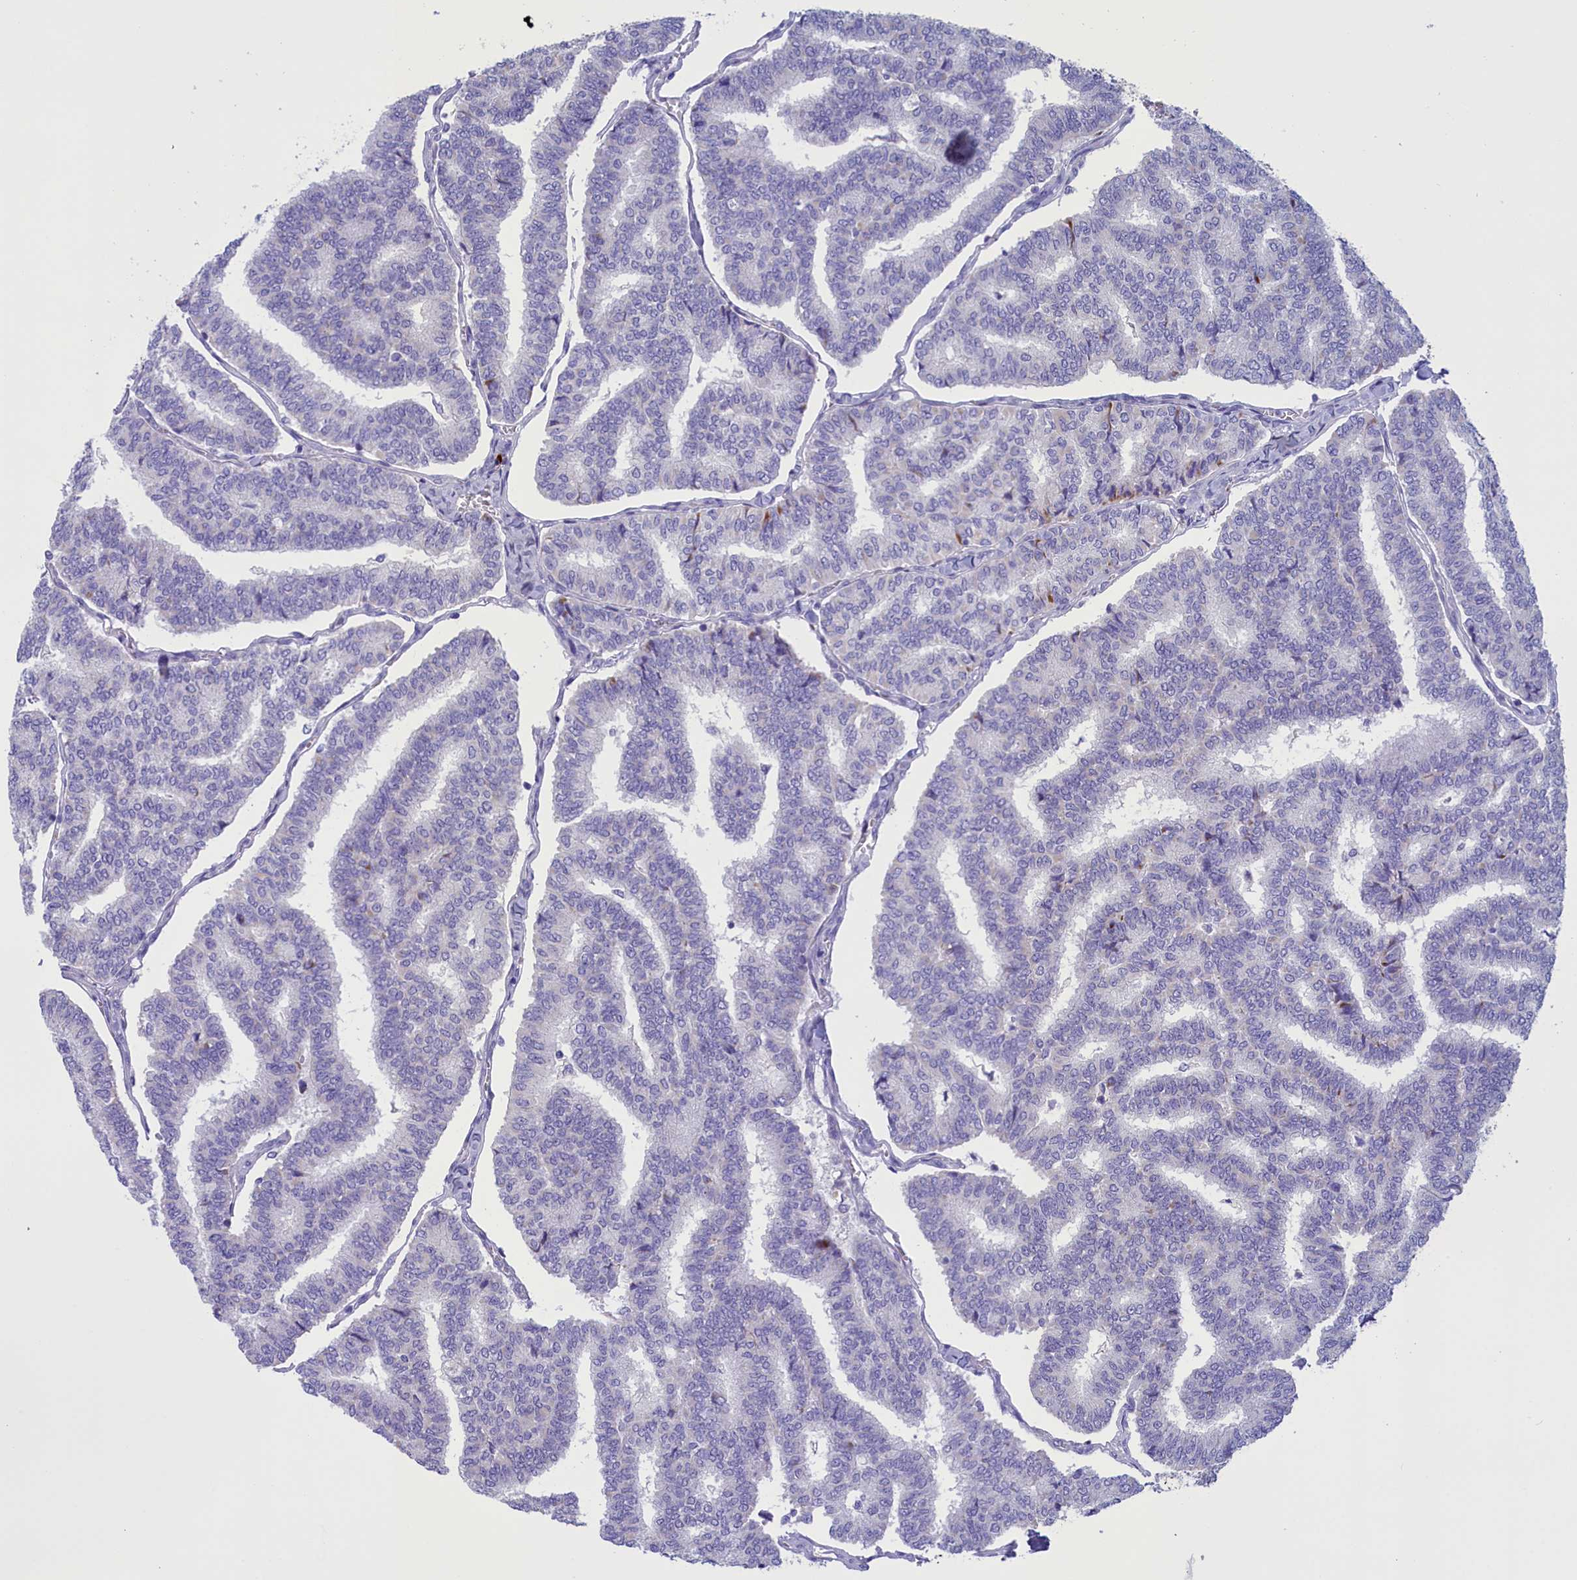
{"staining": {"intensity": "negative", "quantity": "none", "location": "none"}, "tissue": "thyroid cancer", "cell_type": "Tumor cells", "image_type": "cancer", "snomed": [{"axis": "morphology", "description": "Papillary adenocarcinoma, NOS"}, {"axis": "topography", "description": "Thyroid gland"}], "caption": "High magnification brightfield microscopy of papillary adenocarcinoma (thyroid) stained with DAB (brown) and counterstained with hematoxylin (blue): tumor cells show no significant expression.", "gene": "RTTN", "patient": {"sex": "female", "age": 35}}